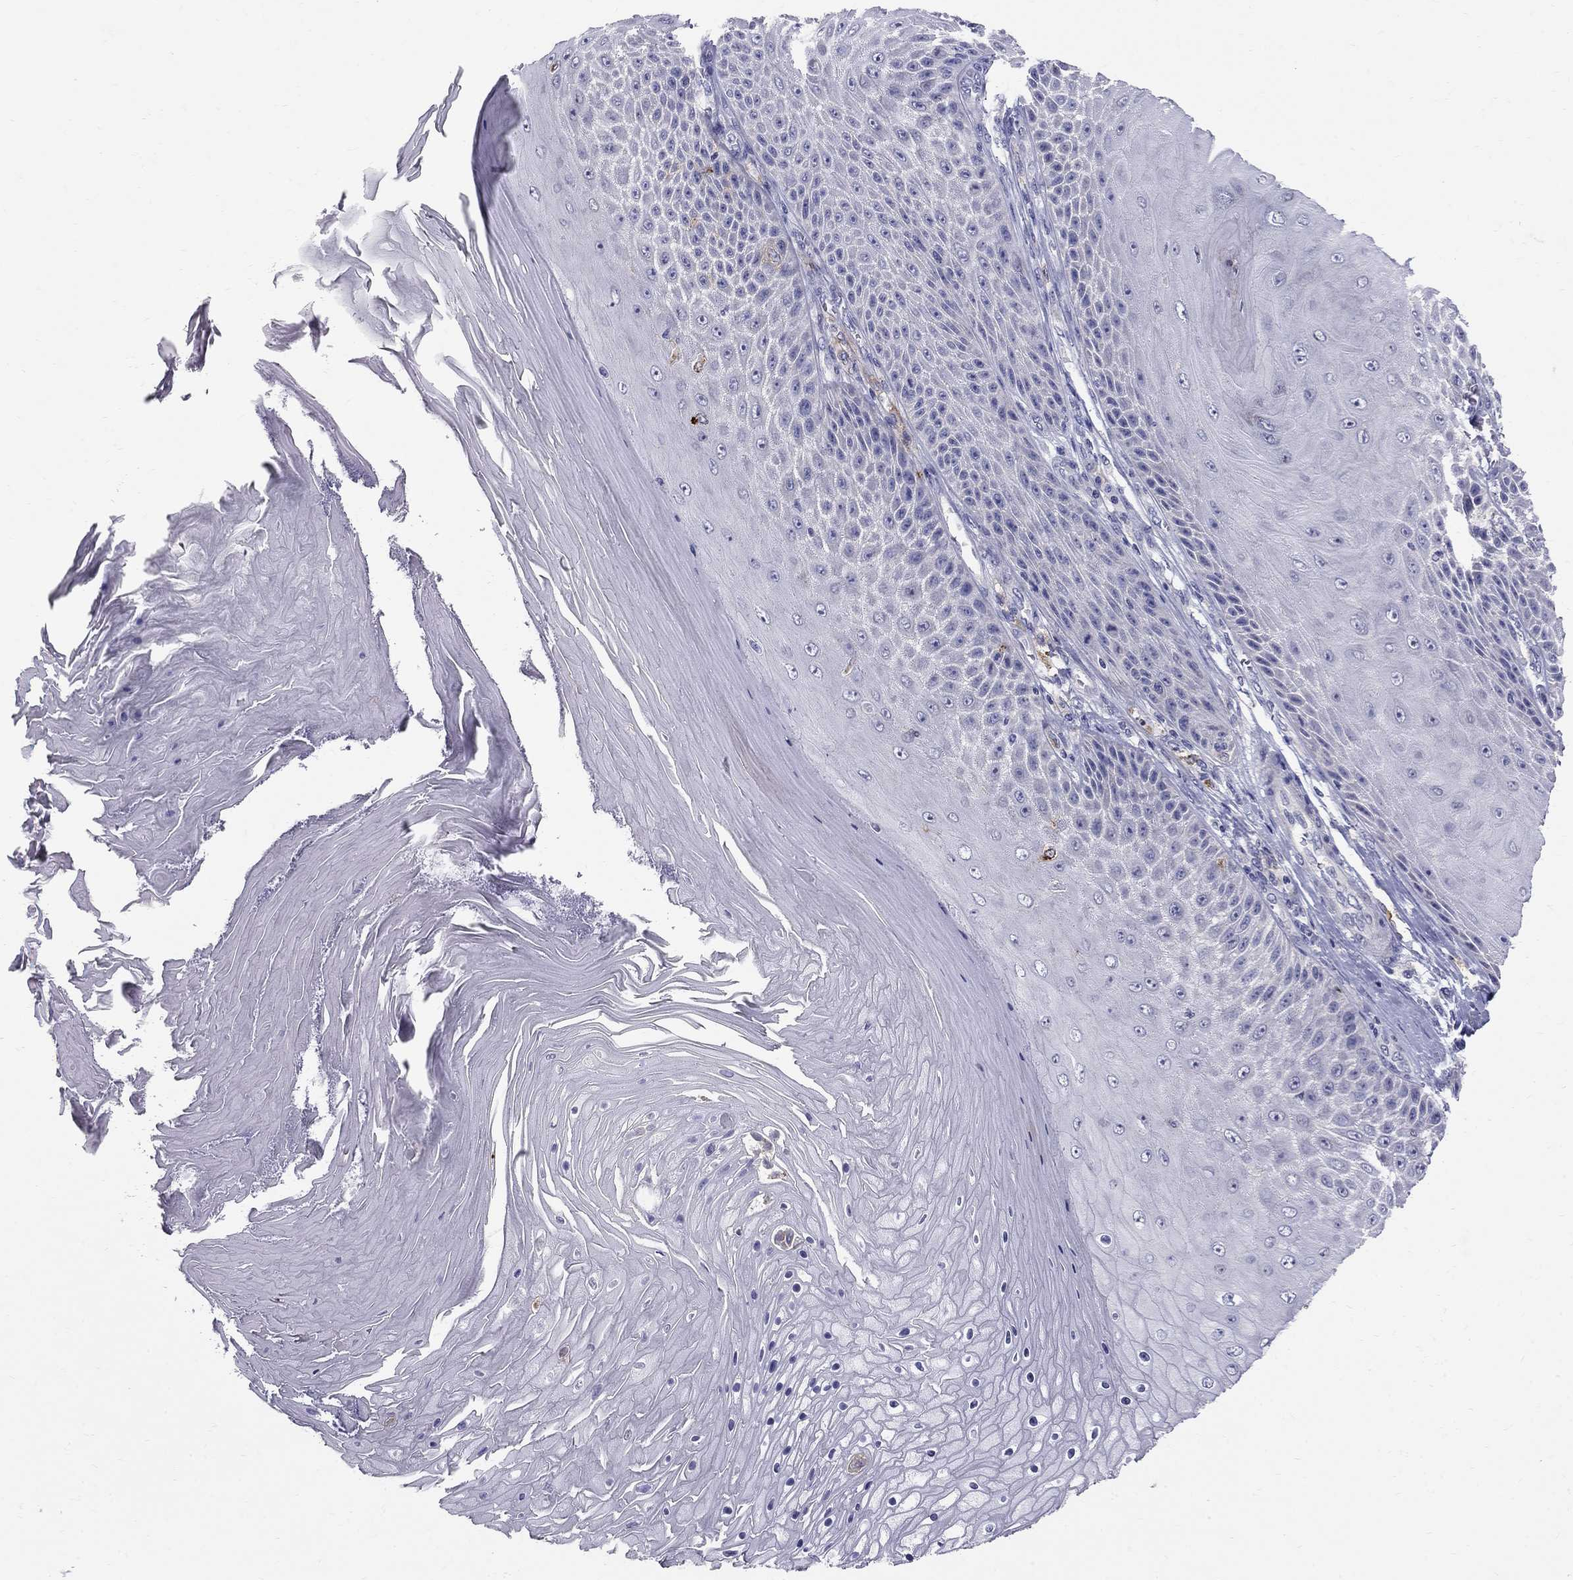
{"staining": {"intensity": "negative", "quantity": "none", "location": "none"}, "tissue": "skin cancer", "cell_type": "Tumor cells", "image_type": "cancer", "snomed": [{"axis": "morphology", "description": "Squamous cell carcinoma, NOS"}, {"axis": "topography", "description": "Skin"}], "caption": "This is a photomicrograph of immunohistochemistry staining of skin cancer (squamous cell carcinoma), which shows no positivity in tumor cells.", "gene": "TP53TG5", "patient": {"sex": "male", "age": 62}}